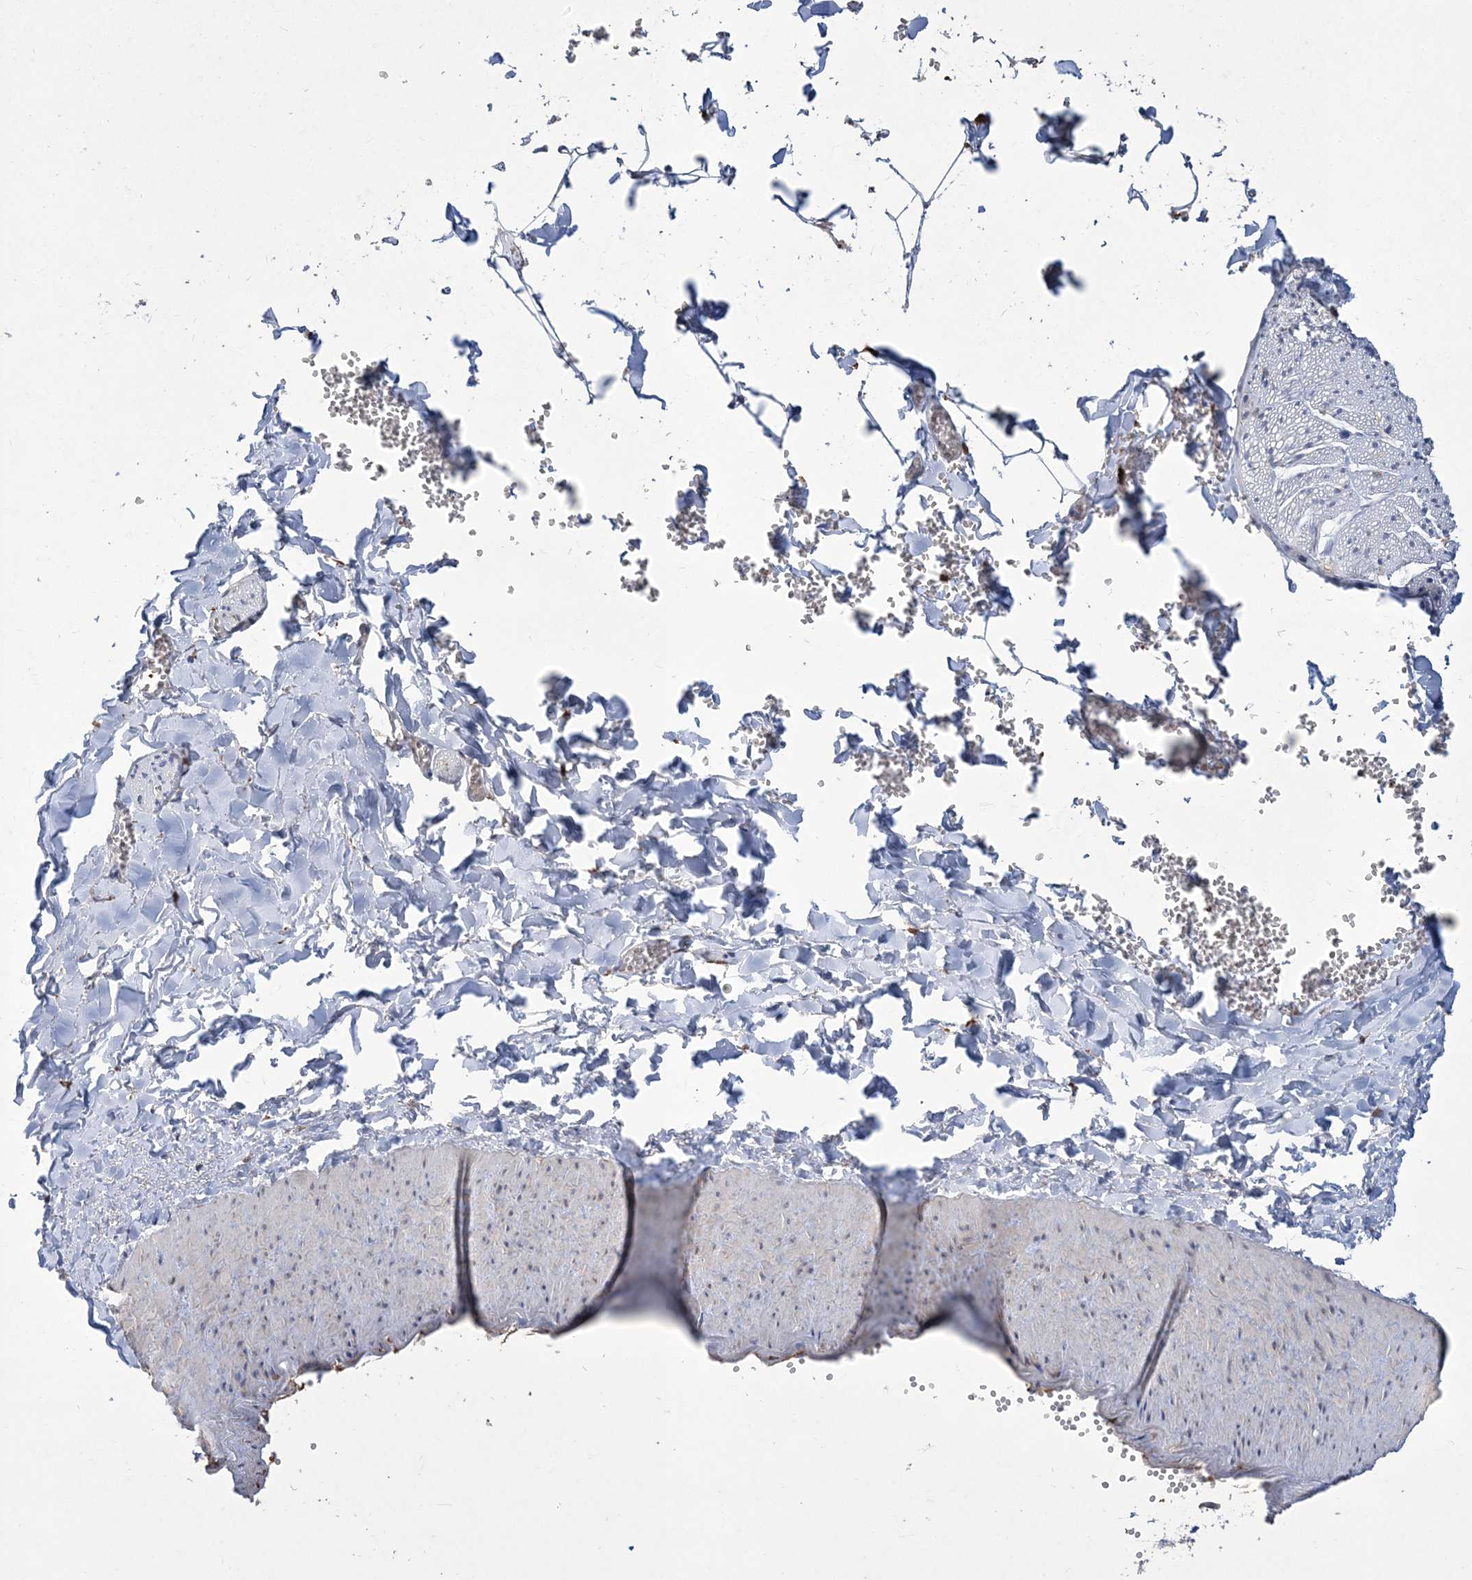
{"staining": {"intensity": "negative", "quantity": "none", "location": "none"}, "tissue": "adipose tissue", "cell_type": "Adipocytes", "image_type": "normal", "snomed": [{"axis": "morphology", "description": "Normal tissue, NOS"}, {"axis": "topography", "description": "Gallbladder"}, {"axis": "topography", "description": "Peripheral nerve tissue"}], "caption": "This is an immunohistochemistry (IHC) photomicrograph of unremarkable human adipose tissue. There is no staining in adipocytes.", "gene": "TSPEAR", "patient": {"sex": "male", "age": 38}}